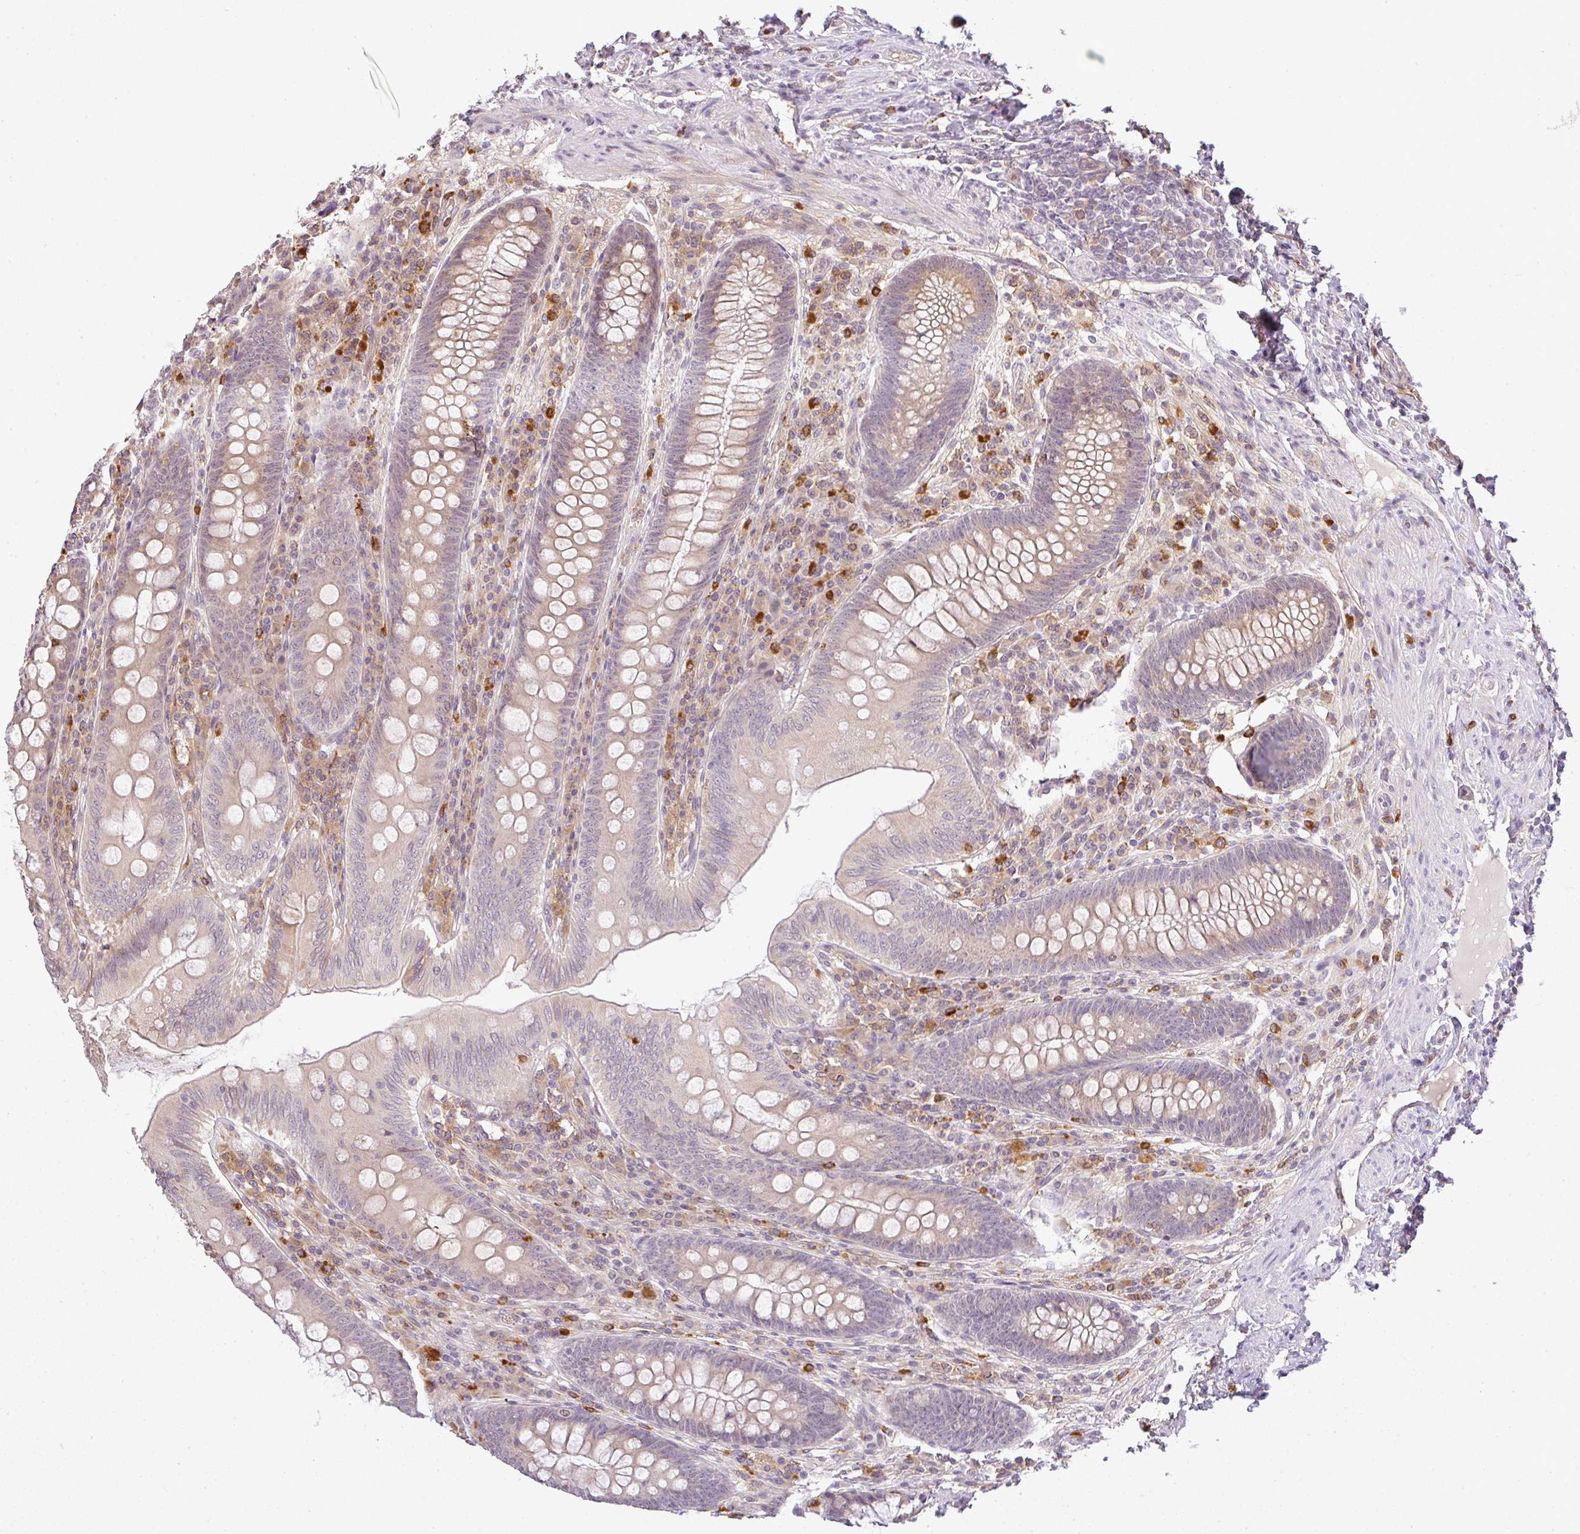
{"staining": {"intensity": "moderate", "quantity": "25%-75%", "location": "cytoplasmic/membranous"}, "tissue": "appendix", "cell_type": "Glandular cells", "image_type": "normal", "snomed": [{"axis": "morphology", "description": "Normal tissue, NOS"}, {"axis": "topography", "description": "Appendix"}], "caption": "Glandular cells show medium levels of moderate cytoplasmic/membranous expression in approximately 25%-75% of cells in unremarkable appendix. The protein is stained brown, and the nuclei are stained in blue (DAB IHC with brightfield microscopy, high magnification).", "gene": "FAM153A", "patient": {"sex": "male", "age": 71}}